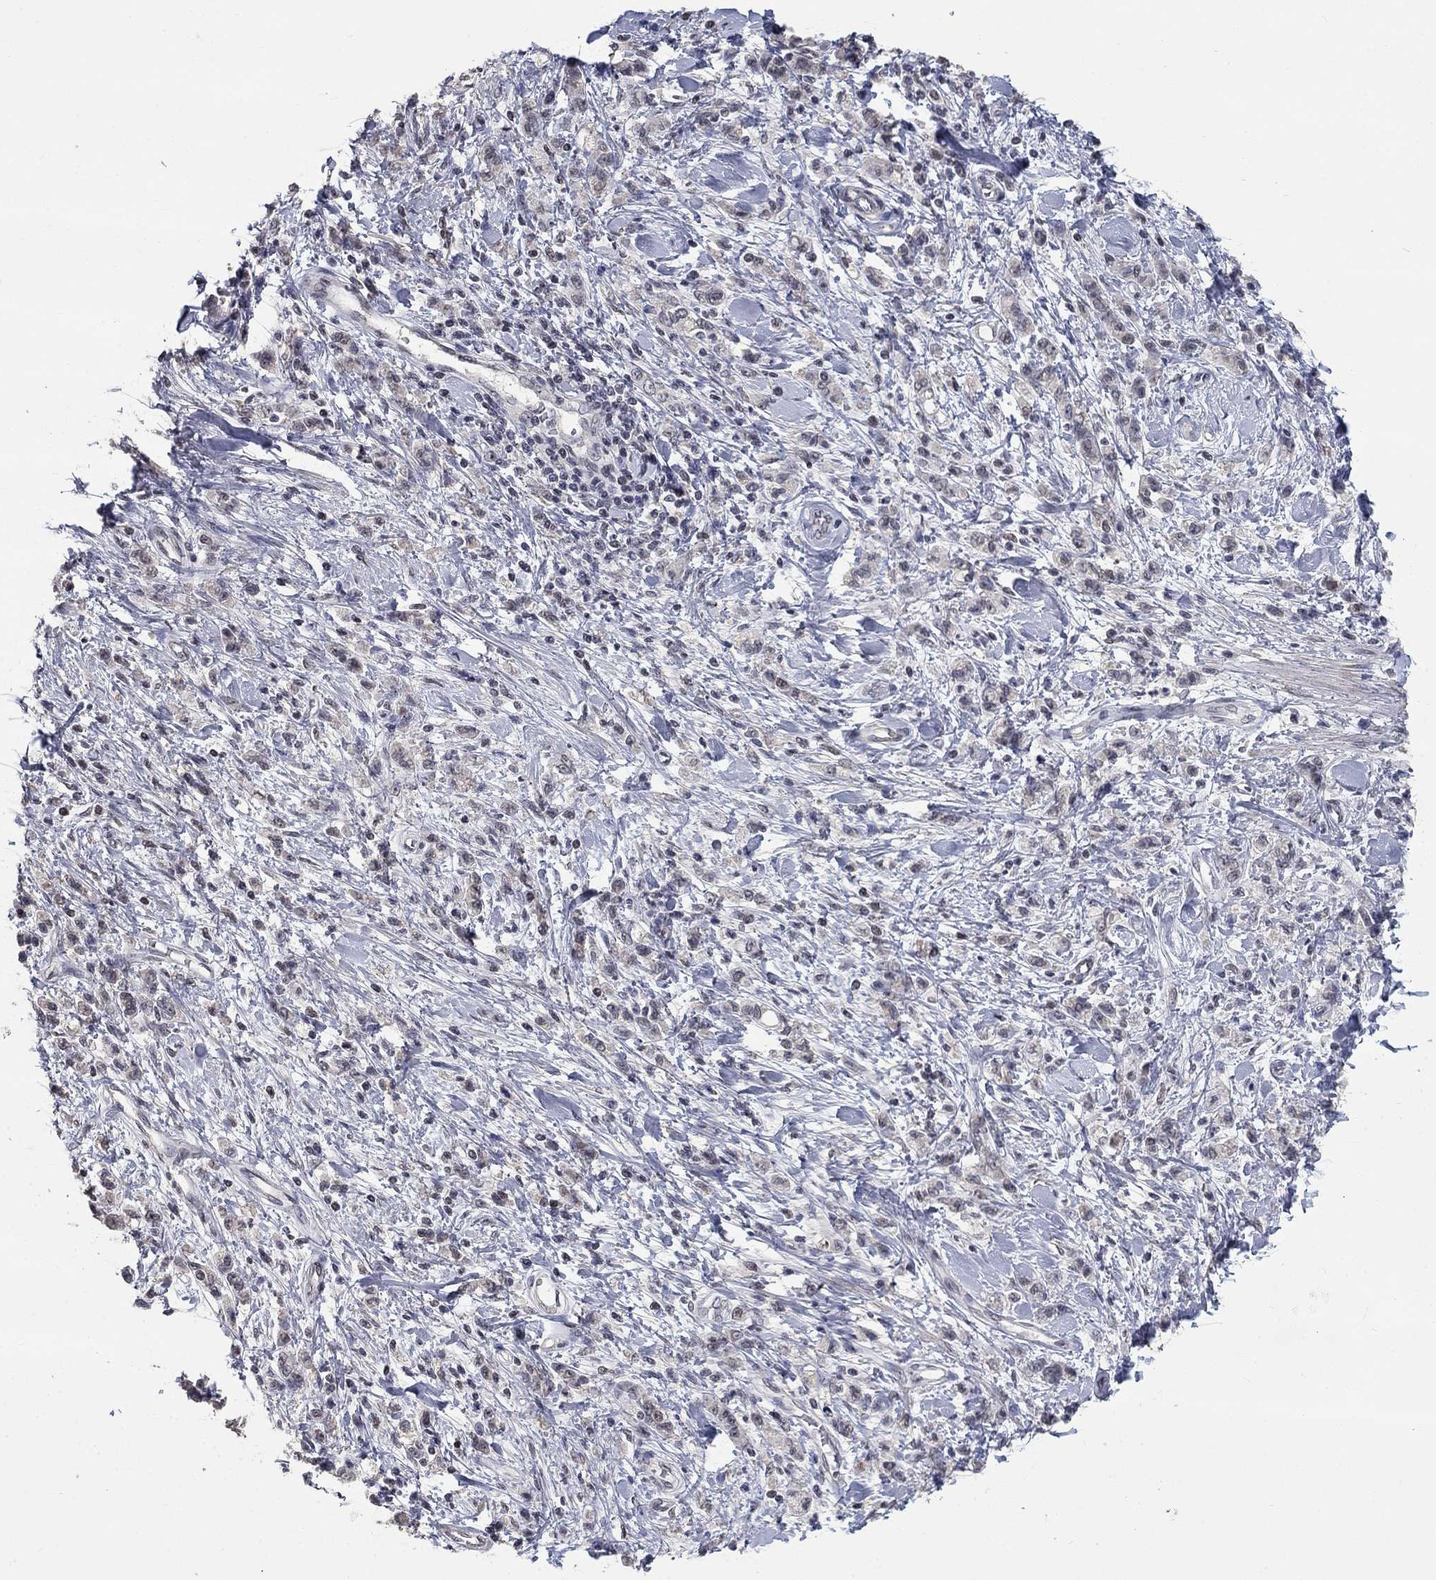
{"staining": {"intensity": "negative", "quantity": "none", "location": "none"}, "tissue": "stomach cancer", "cell_type": "Tumor cells", "image_type": "cancer", "snomed": [{"axis": "morphology", "description": "Adenocarcinoma, NOS"}, {"axis": "topography", "description": "Stomach"}], "caption": "IHC histopathology image of neoplastic tissue: human stomach cancer stained with DAB (3,3'-diaminobenzidine) reveals no significant protein staining in tumor cells.", "gene": "SPATA33", "patient": {"sex": "male", "age": 77}}